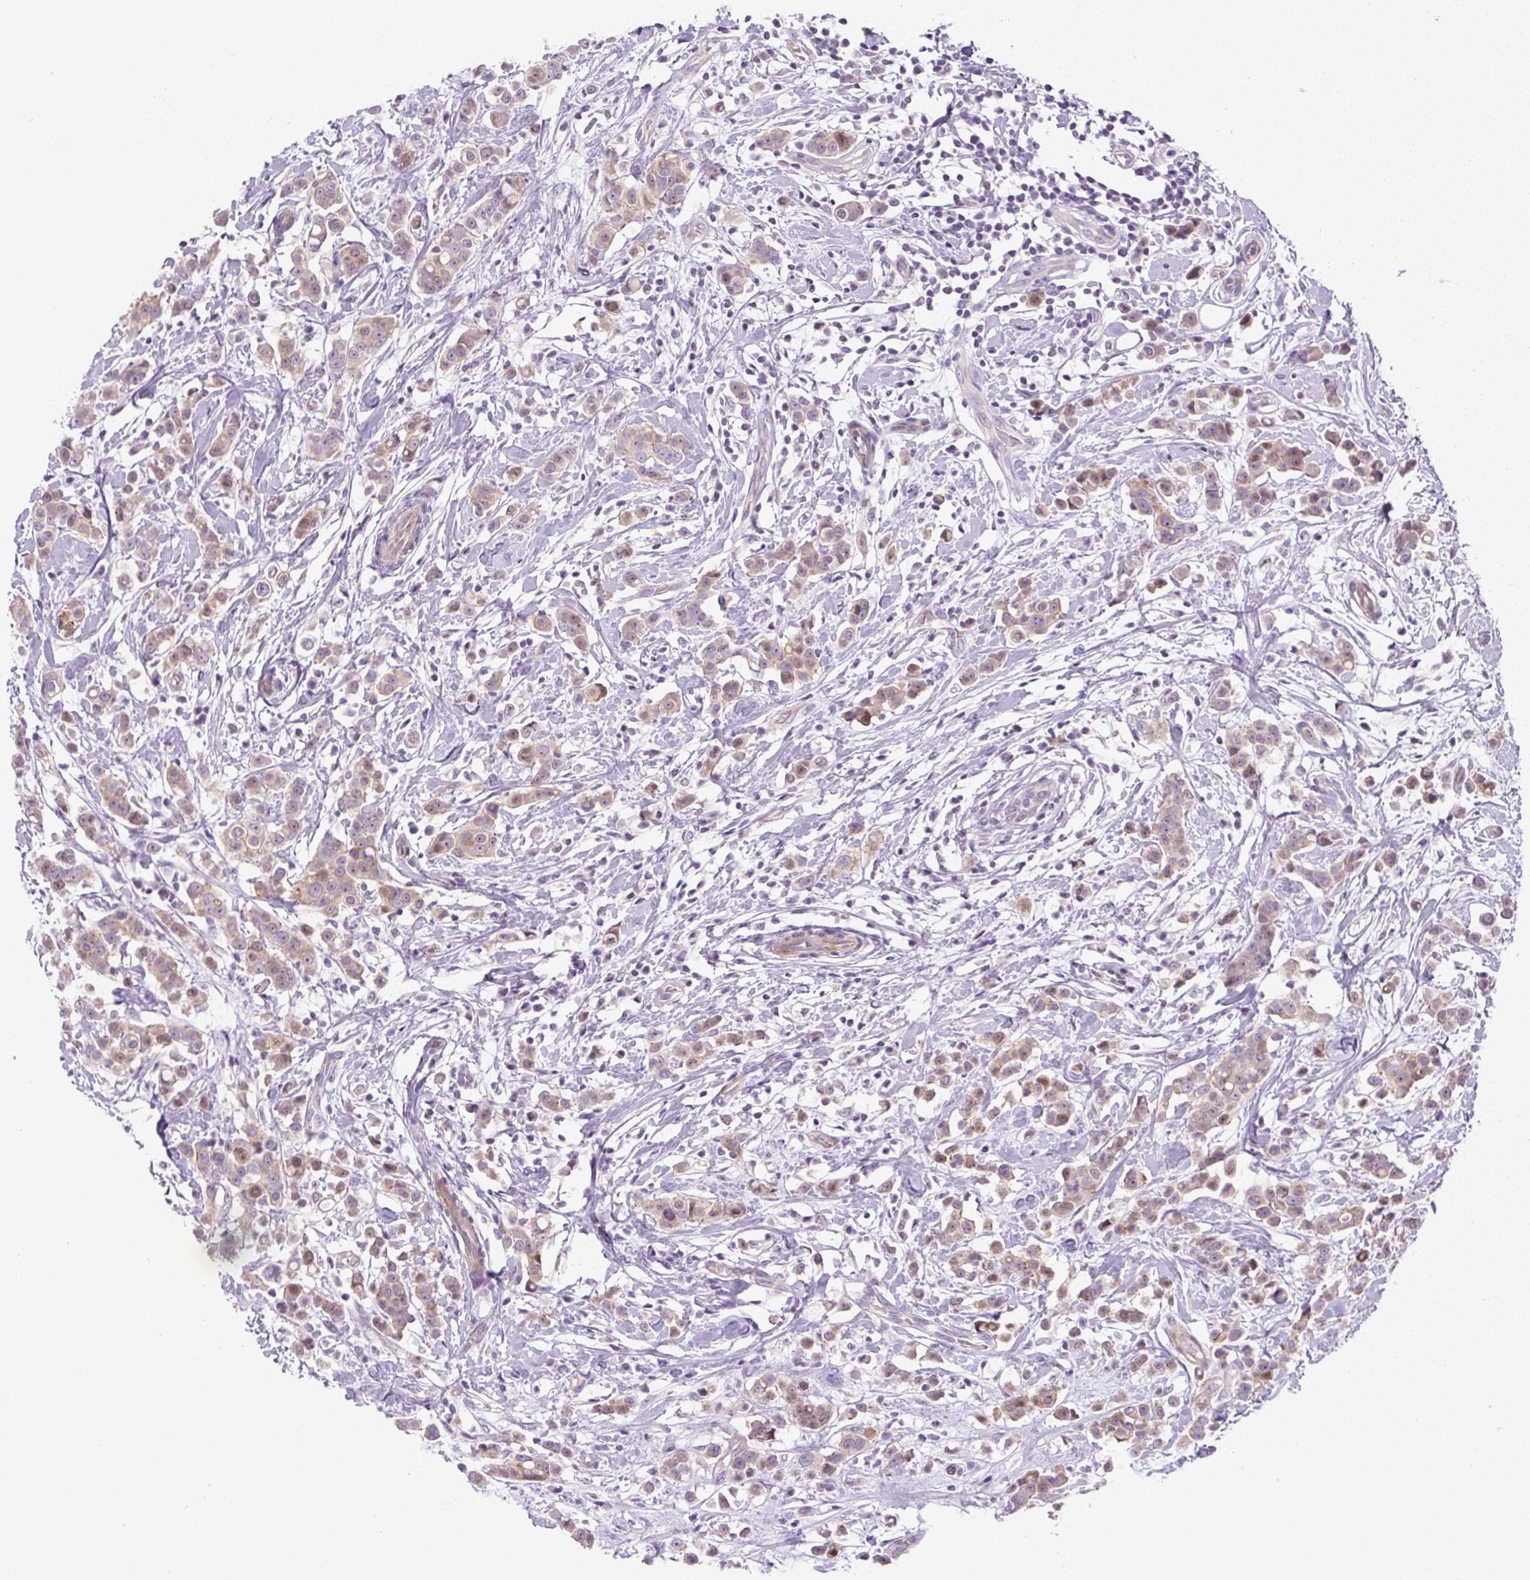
{"staining": {"intensity": "weak", "quantity": ">75%", "location": "cytoplasmic/membranous"}, "tissue": "breast cancer", "cell_type": "Tumor cells", "image_type": "cancer", "snomed": [{"axis": "morphology", "description": "Duct carcinoma"}, {"axis": "topography", "description": "Breast"}], "caption": "DAB (3,3'-diaminobenzidine) immunohistochemical staining of breast cancer (infiltrating ductal carcinoma) demonstrates weak cytoplasmic/membranous protein staining in approximately >75% of tumor cells.", "gene": "ADAMTS19", "patient": {"sex": "female", "age": 27}}